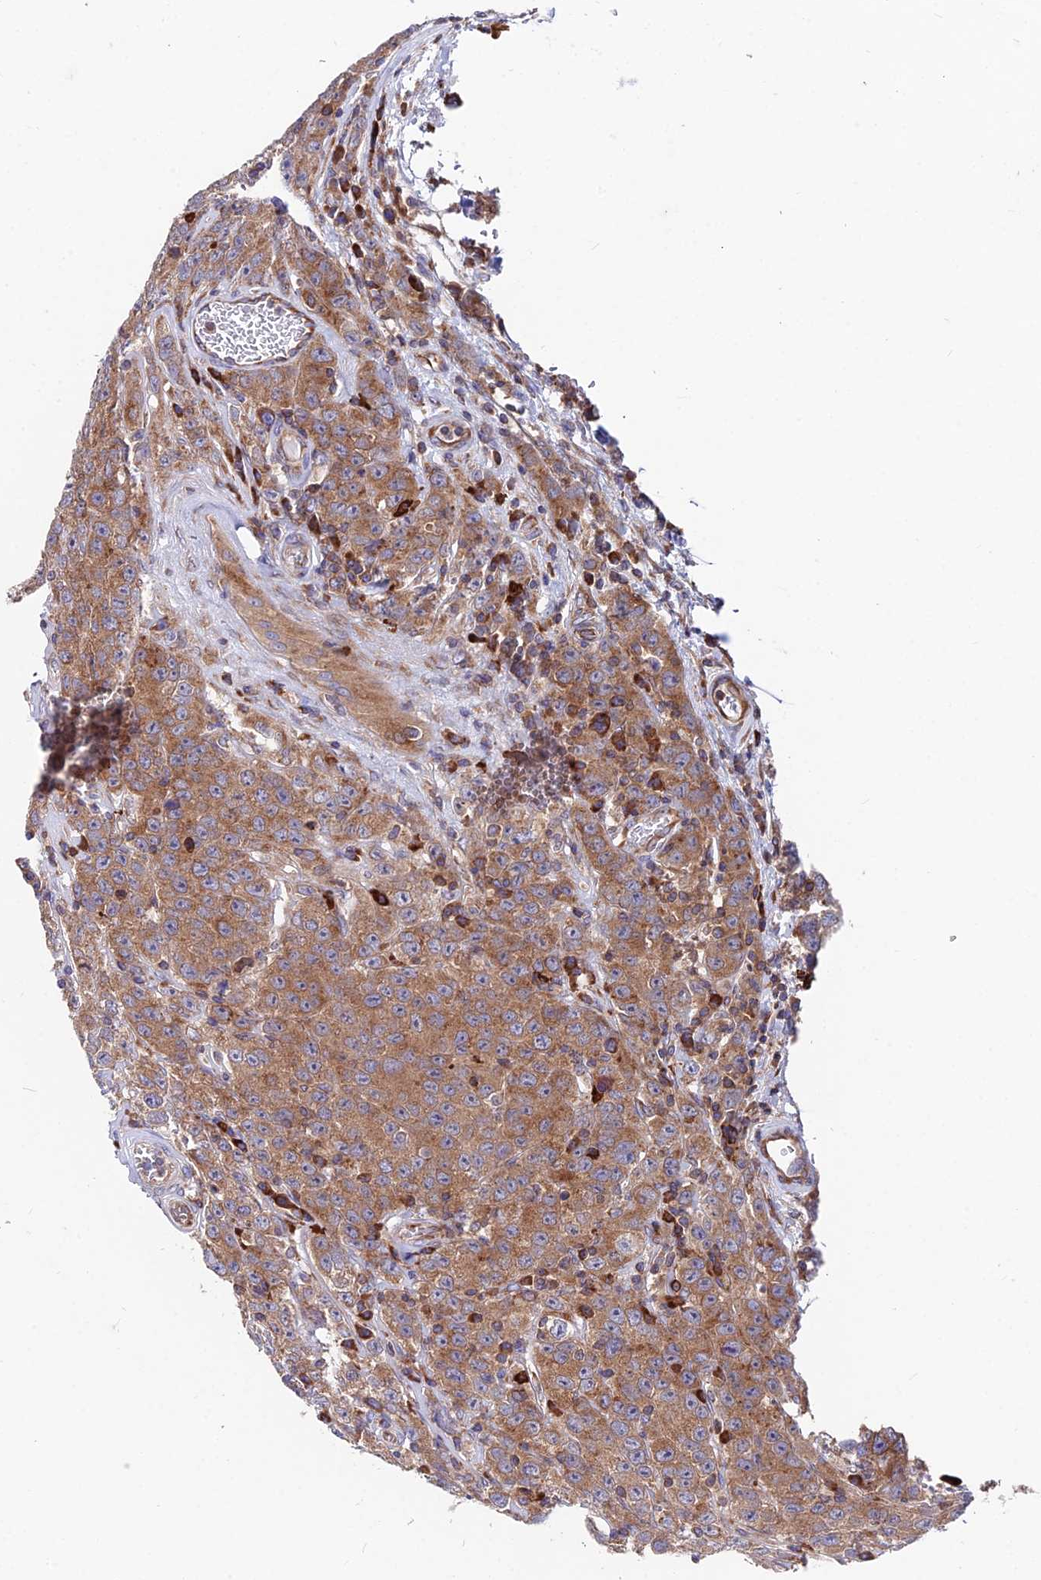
{"staining": {"intensity": "moderate", "quantity": ">75%", "location": "cytoplasmic/membranous"}, "tissue": "testis cancer", "cell_type": "Tumor cells", "image_type": "cancer", "snomed": [{"axis": "morphology", "description": "Seminoma, NOS"}, {"axis": "morphology", "description": "Carcinoma, Embryonal, NOS"}, {"axis": "topography", "description": "Testis"}], "caption": "Immunohistochemical staining of human testis seminoma demonstrates medium levels of moderate cytoplasmic/membranous staining in about >75% of tumor cells. (Brightfield microscopy of DAB IHC at high magnification).", "gene": "EIF3K", "patient": {"sex": "male", "age": 43}}